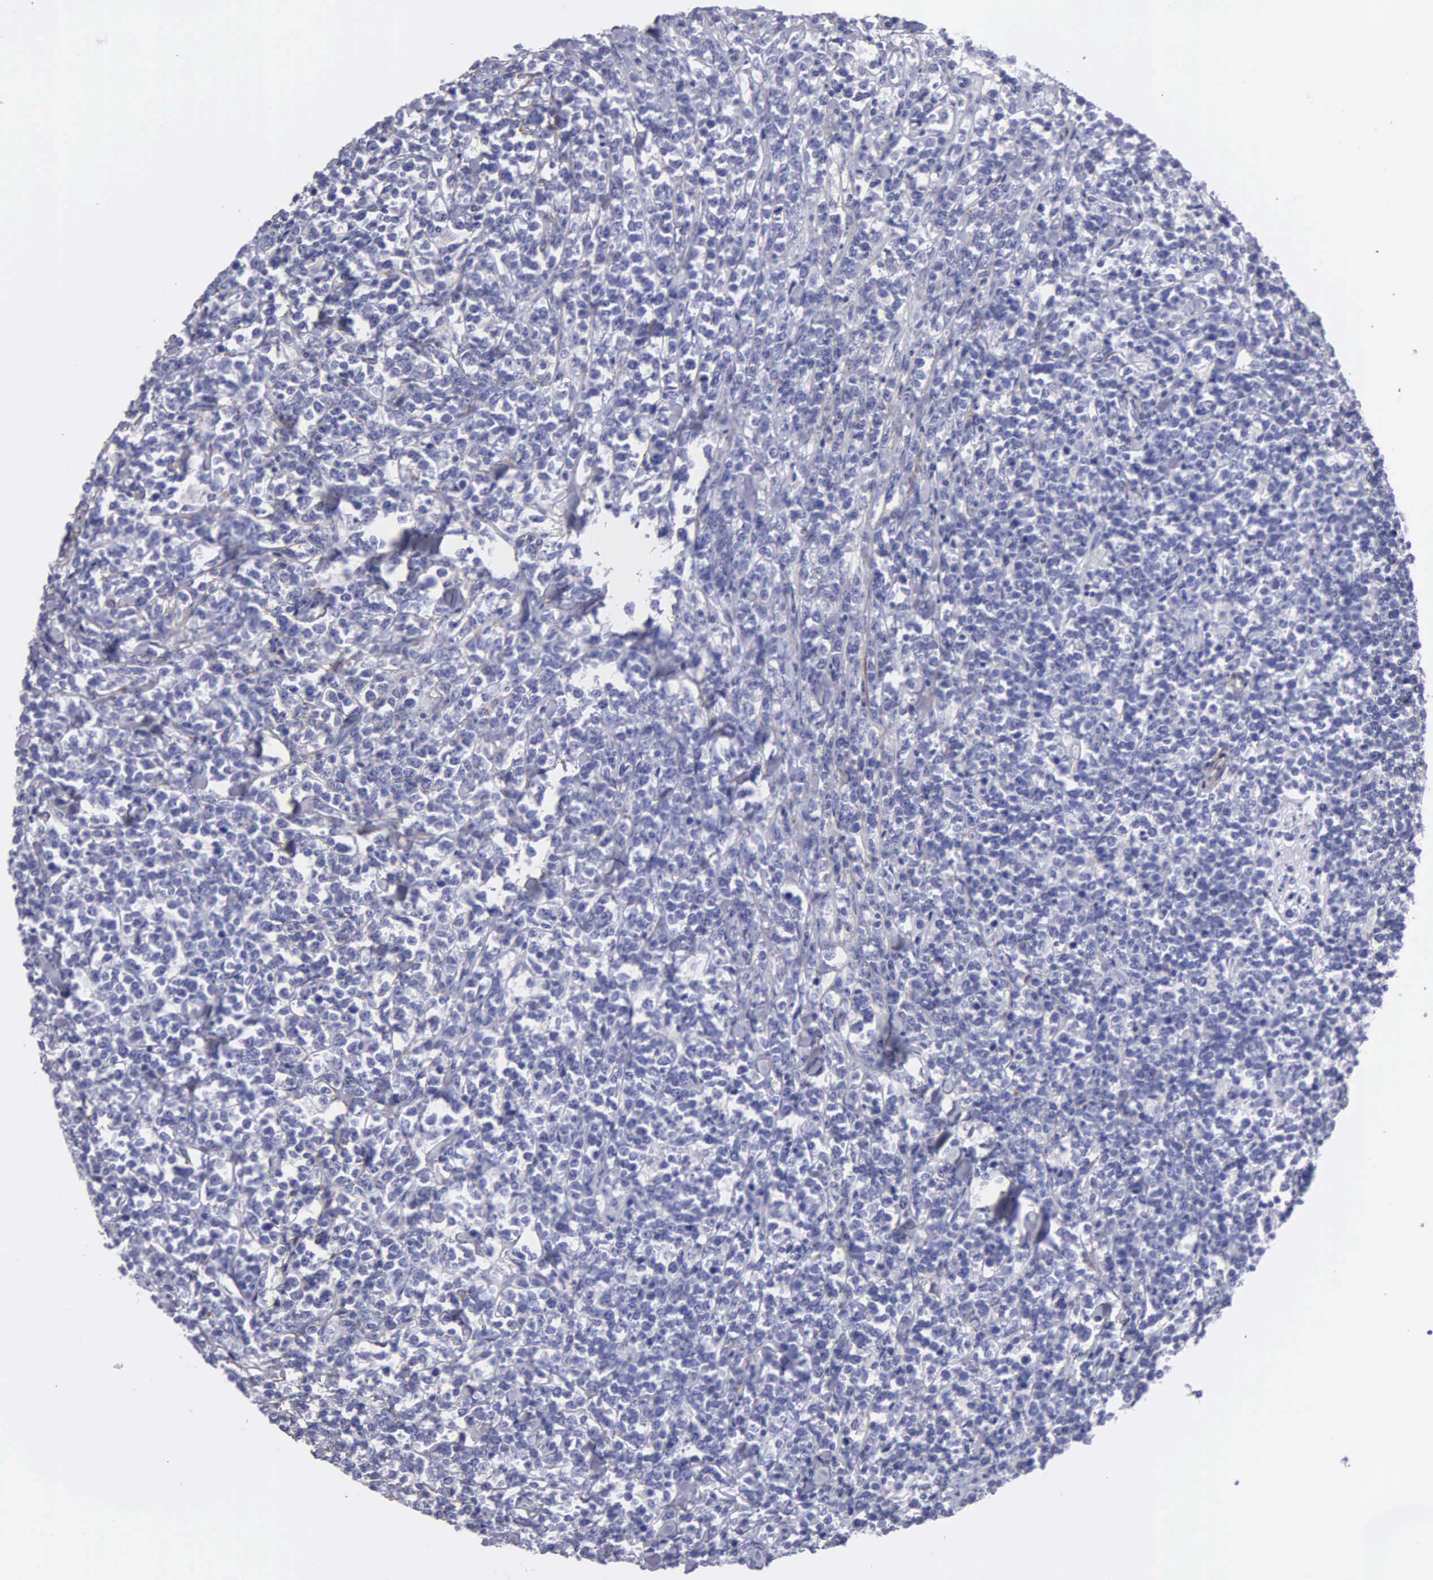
{"staining": {"intensity": "negative", "quantity": "none", "location": "none"}, "tissue": "lymphoma", "cell_type": "Tumor cells", "image_type": "cancer", "snomed": [{"axis": "morphology", "description": "Malignant lymphoma, non-Hodgkin's type, High grade"}, {"axis": "topography", "description": "Small intestine"}, {"axis": "topography", "description": "Colon"}], "caption": "Human lymphoma stained for a protein using immunohistochemistry reveals no expression in tumor cells.", "gene": "FBLN5", "patient": {"sex": "male", "age": 8}}